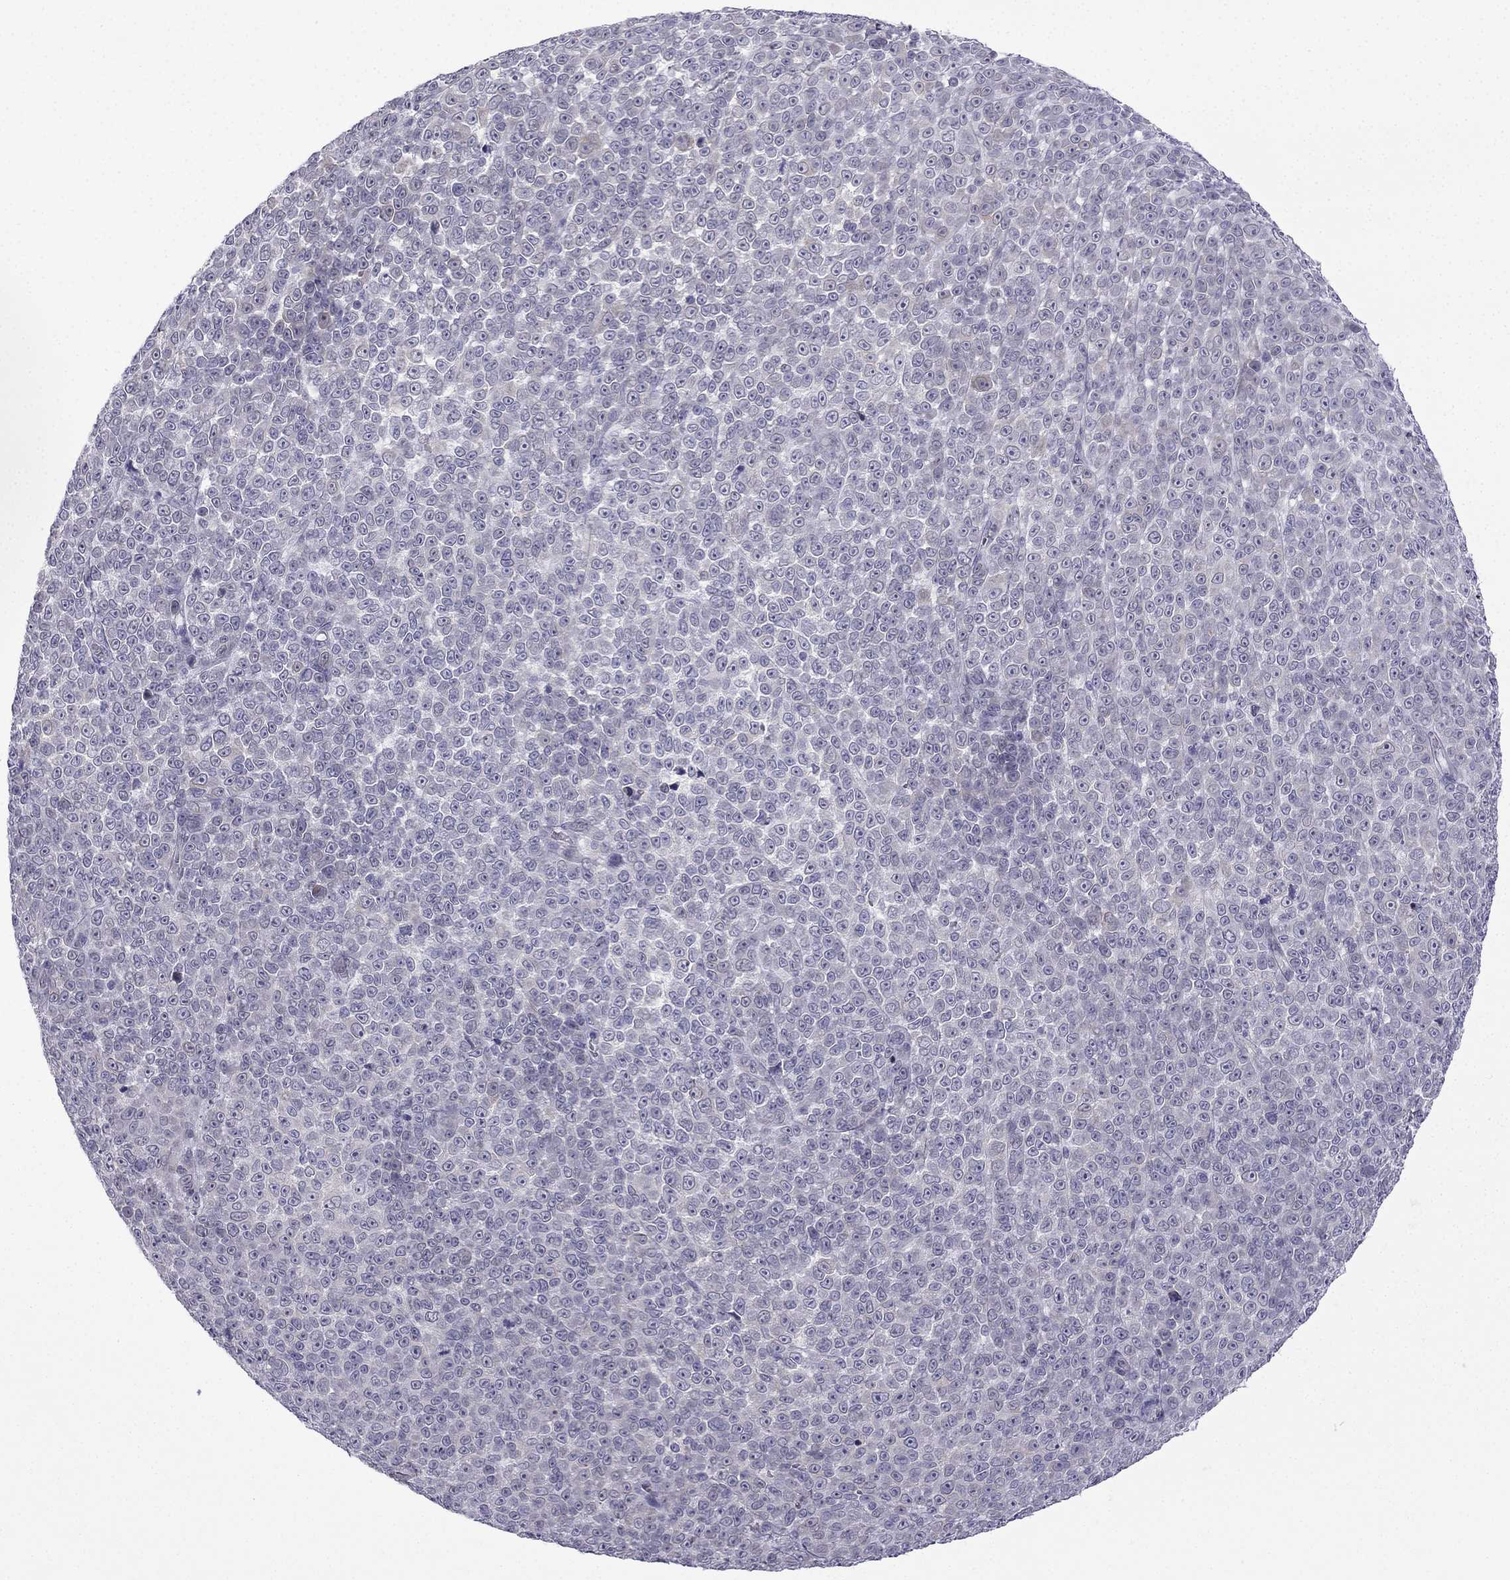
{"staining": {"intensity": "negative", "quantity": "none", "location": "none"}, "tissue": "melanoma", "cell_type": "Tumor cells", "image_type": "cancer", "snomed": [{"axis": "morphology", "description": "Malignant melanoma, NOS"}, {"axis": "topography", "description": "Skin"}], "caption": "IHC photomicrograph of melanoma stained for a protein (brown), which demonstrates no positivity in tumor cells.", "gene": "CFAP53", "patient": {"sex": "female", "age": 95}}